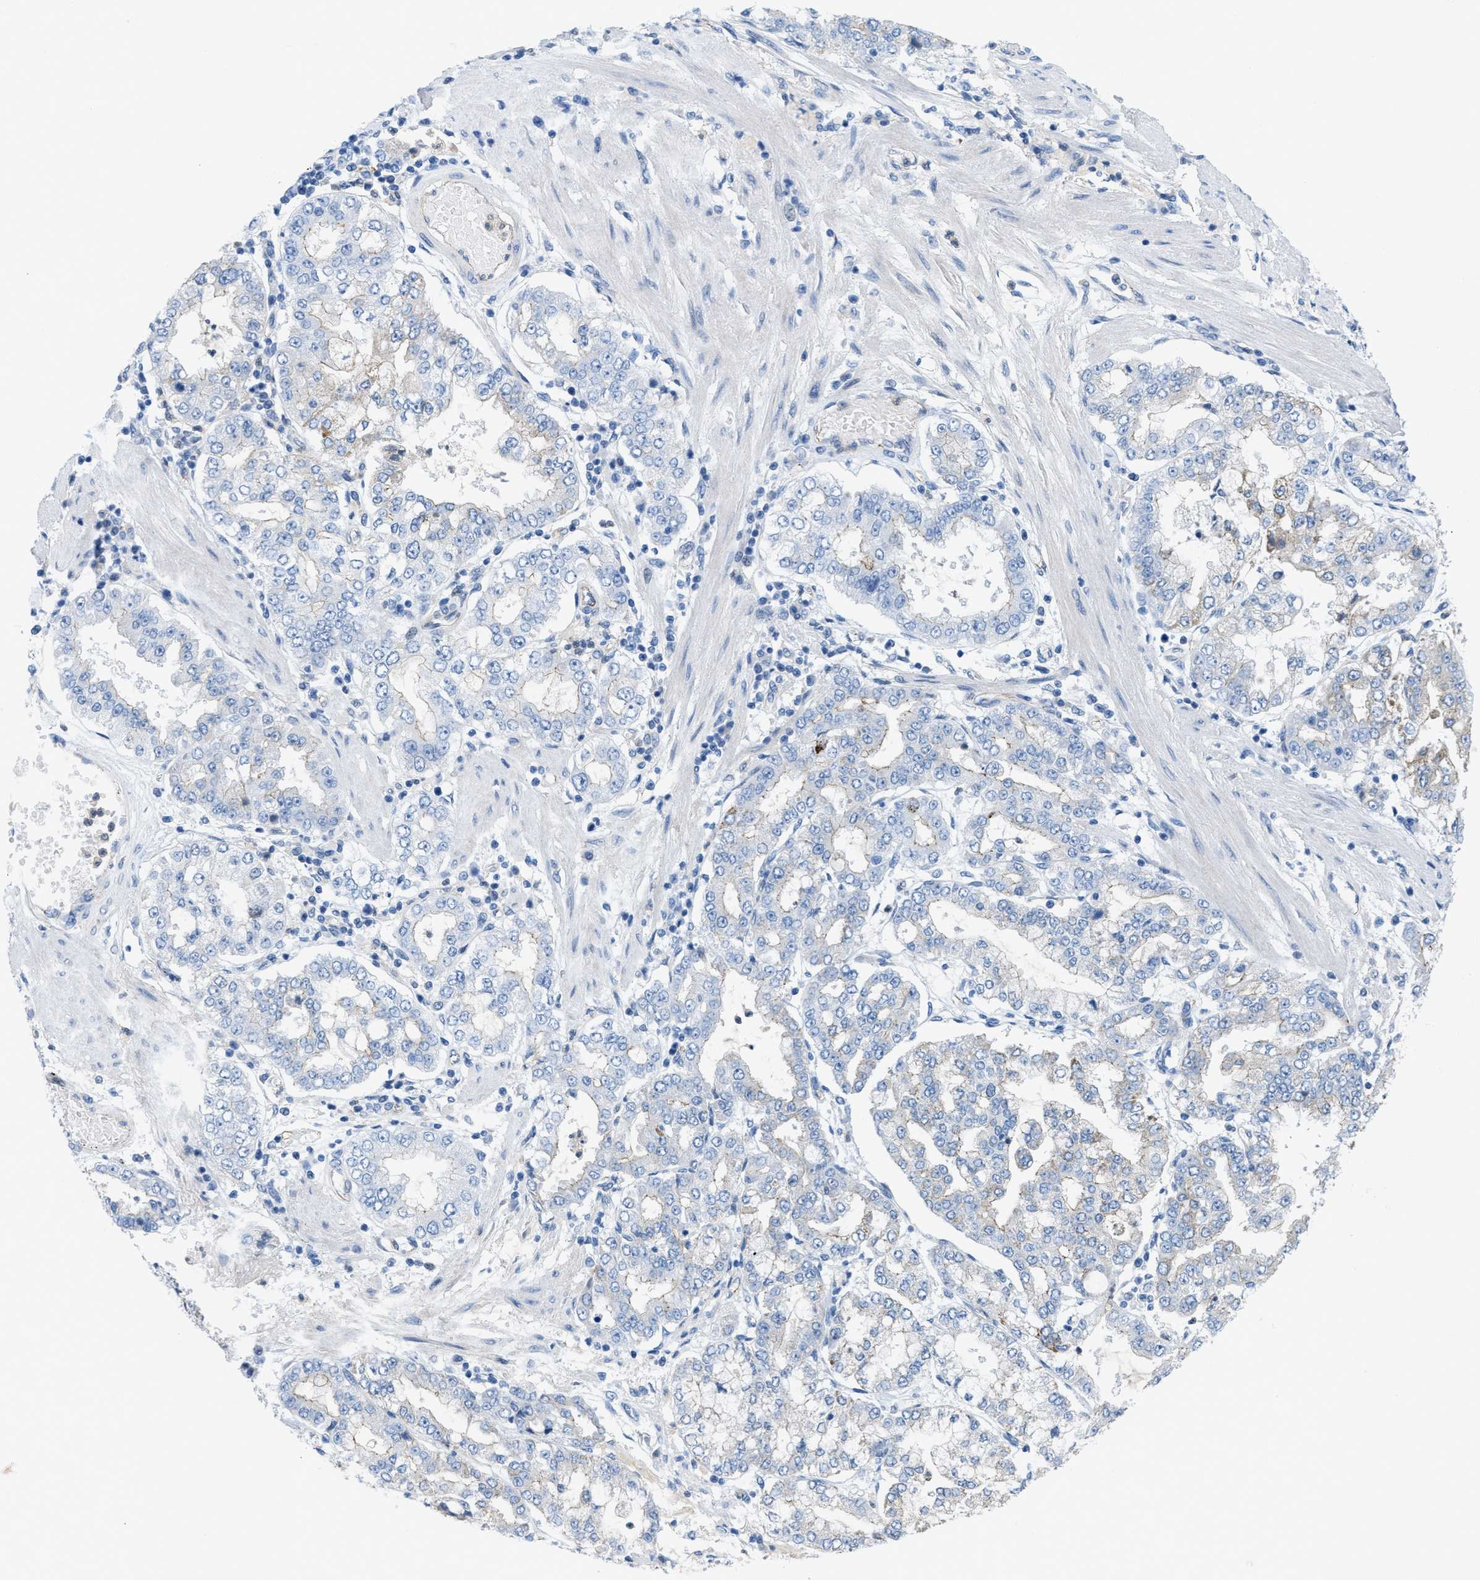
{"staining": {"intensity": "negative", "quantity": "none", "location": "none"}, "tissue": "stomach cancer", "cell_type": "Tumor cells", "image_type": "cancer", "snomed": [{"axis": "morphology", "description": "Adenocarcinoma, NOS"}, {"axis": "topography", "description": "Stomach"}], "caption": "A histopathology image of stomach adenocarcinoma stained for a protein exhibits no brown staining in tumor cells. The staining is performed using DAB brown chromogen with nuclei counter-stained in using hematoxylin.", "gene": "CRB3", "patient": {"sex": "male", "age": 76}}